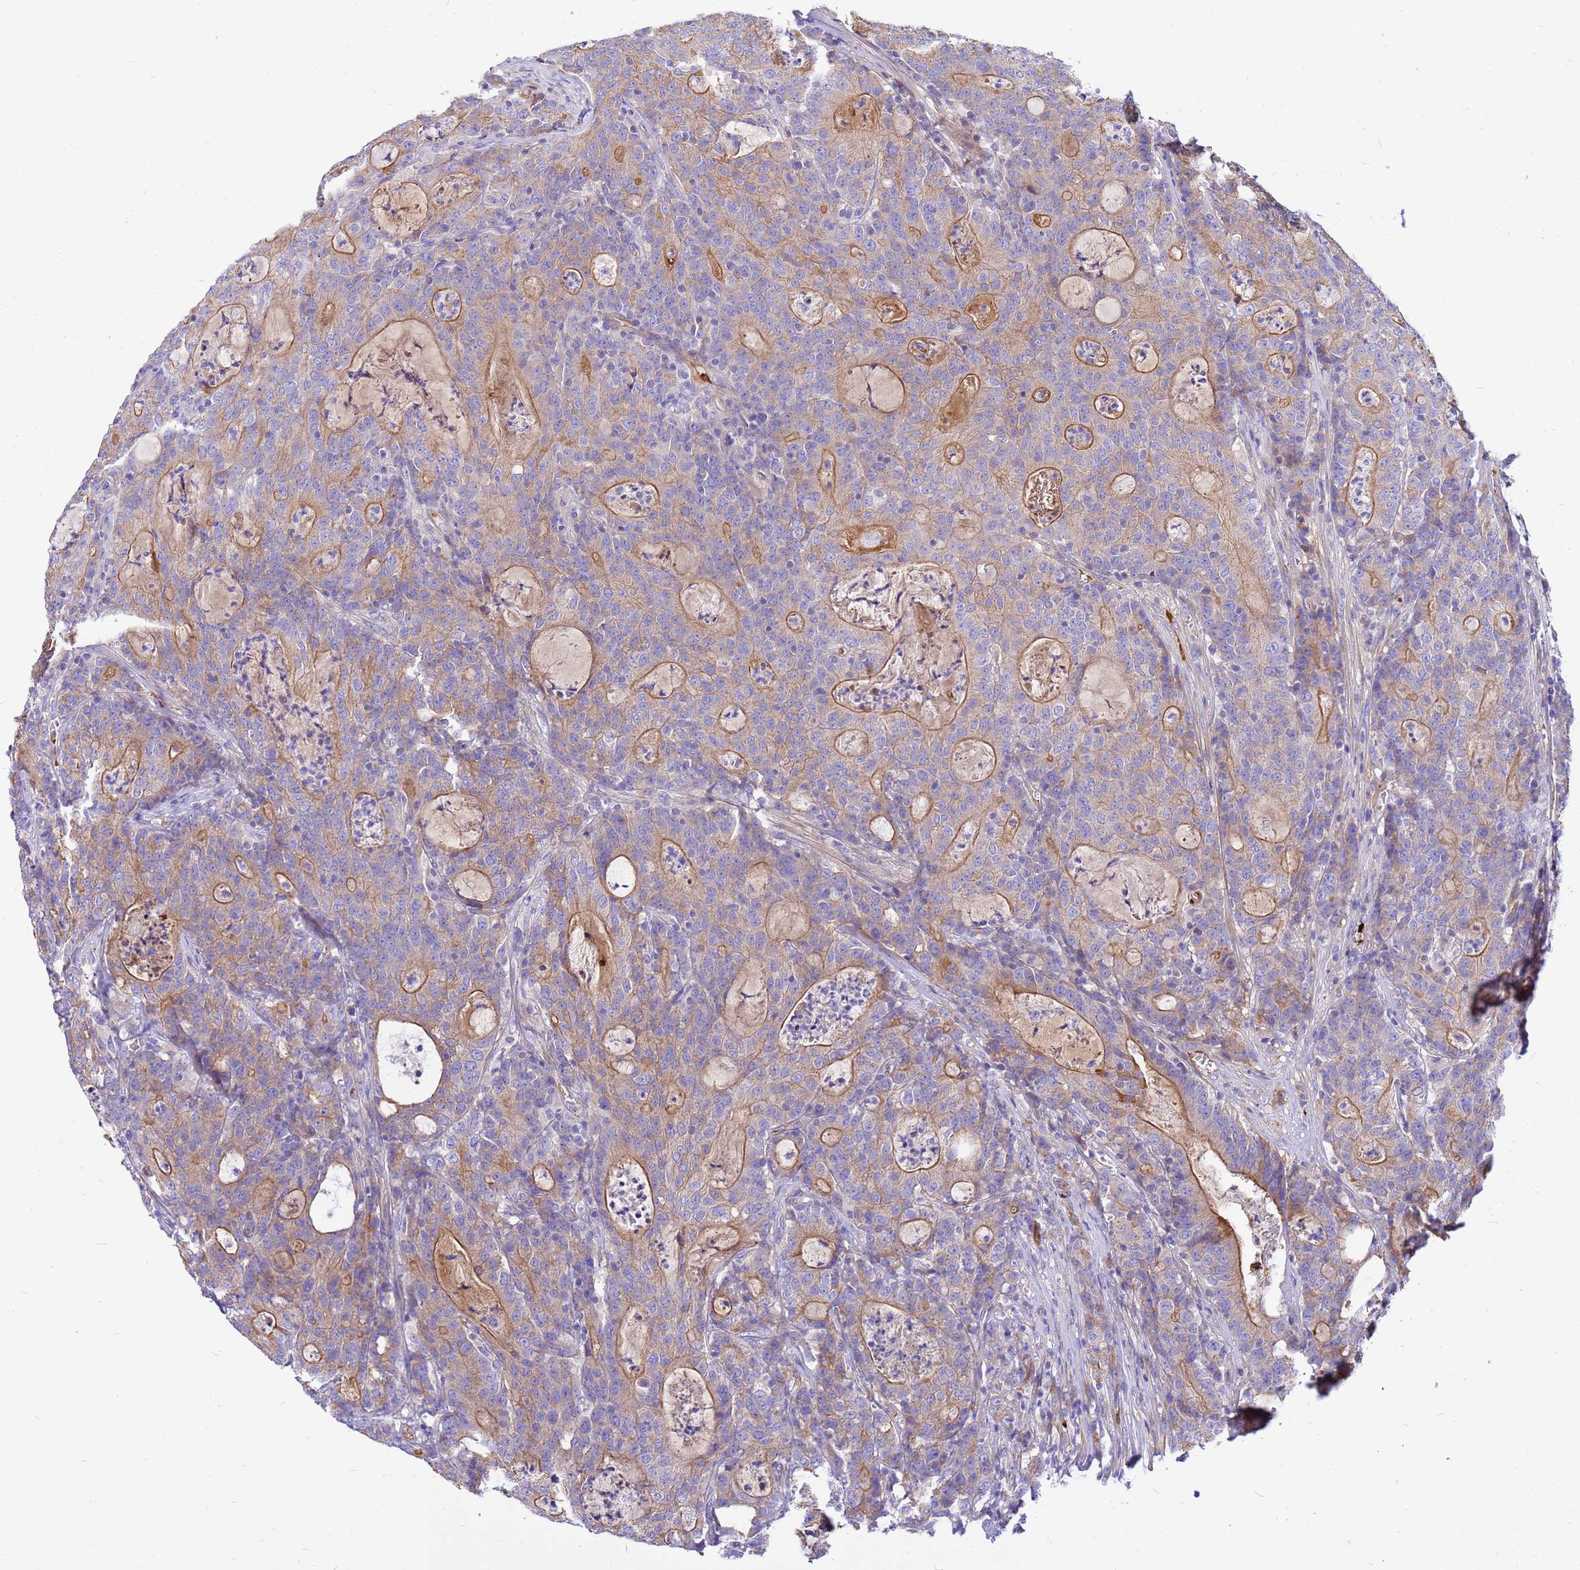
{"staining": {"intensity": "moderate", "quantity": "25%-75%", "location": "cytoplasmic/membranous"}, "tissue": "colorectal cancer", "cell_type": "Tumor cells", "image_type": "cancer", "snomed": [{"axis": "morphology", "description": "Adenocarcinoma, NOS"}, {"axis": "topography", "description": "Colon"}], "caption": "The micrograph reveals staining of colorectal cancer, revealing moderate cytoplasmic/membranous protein expression (brown color) within tumor cells. Nuclei are stained in blue.", "gene": "CRHBP", "patient": {"sex": "male", "age": 83}}